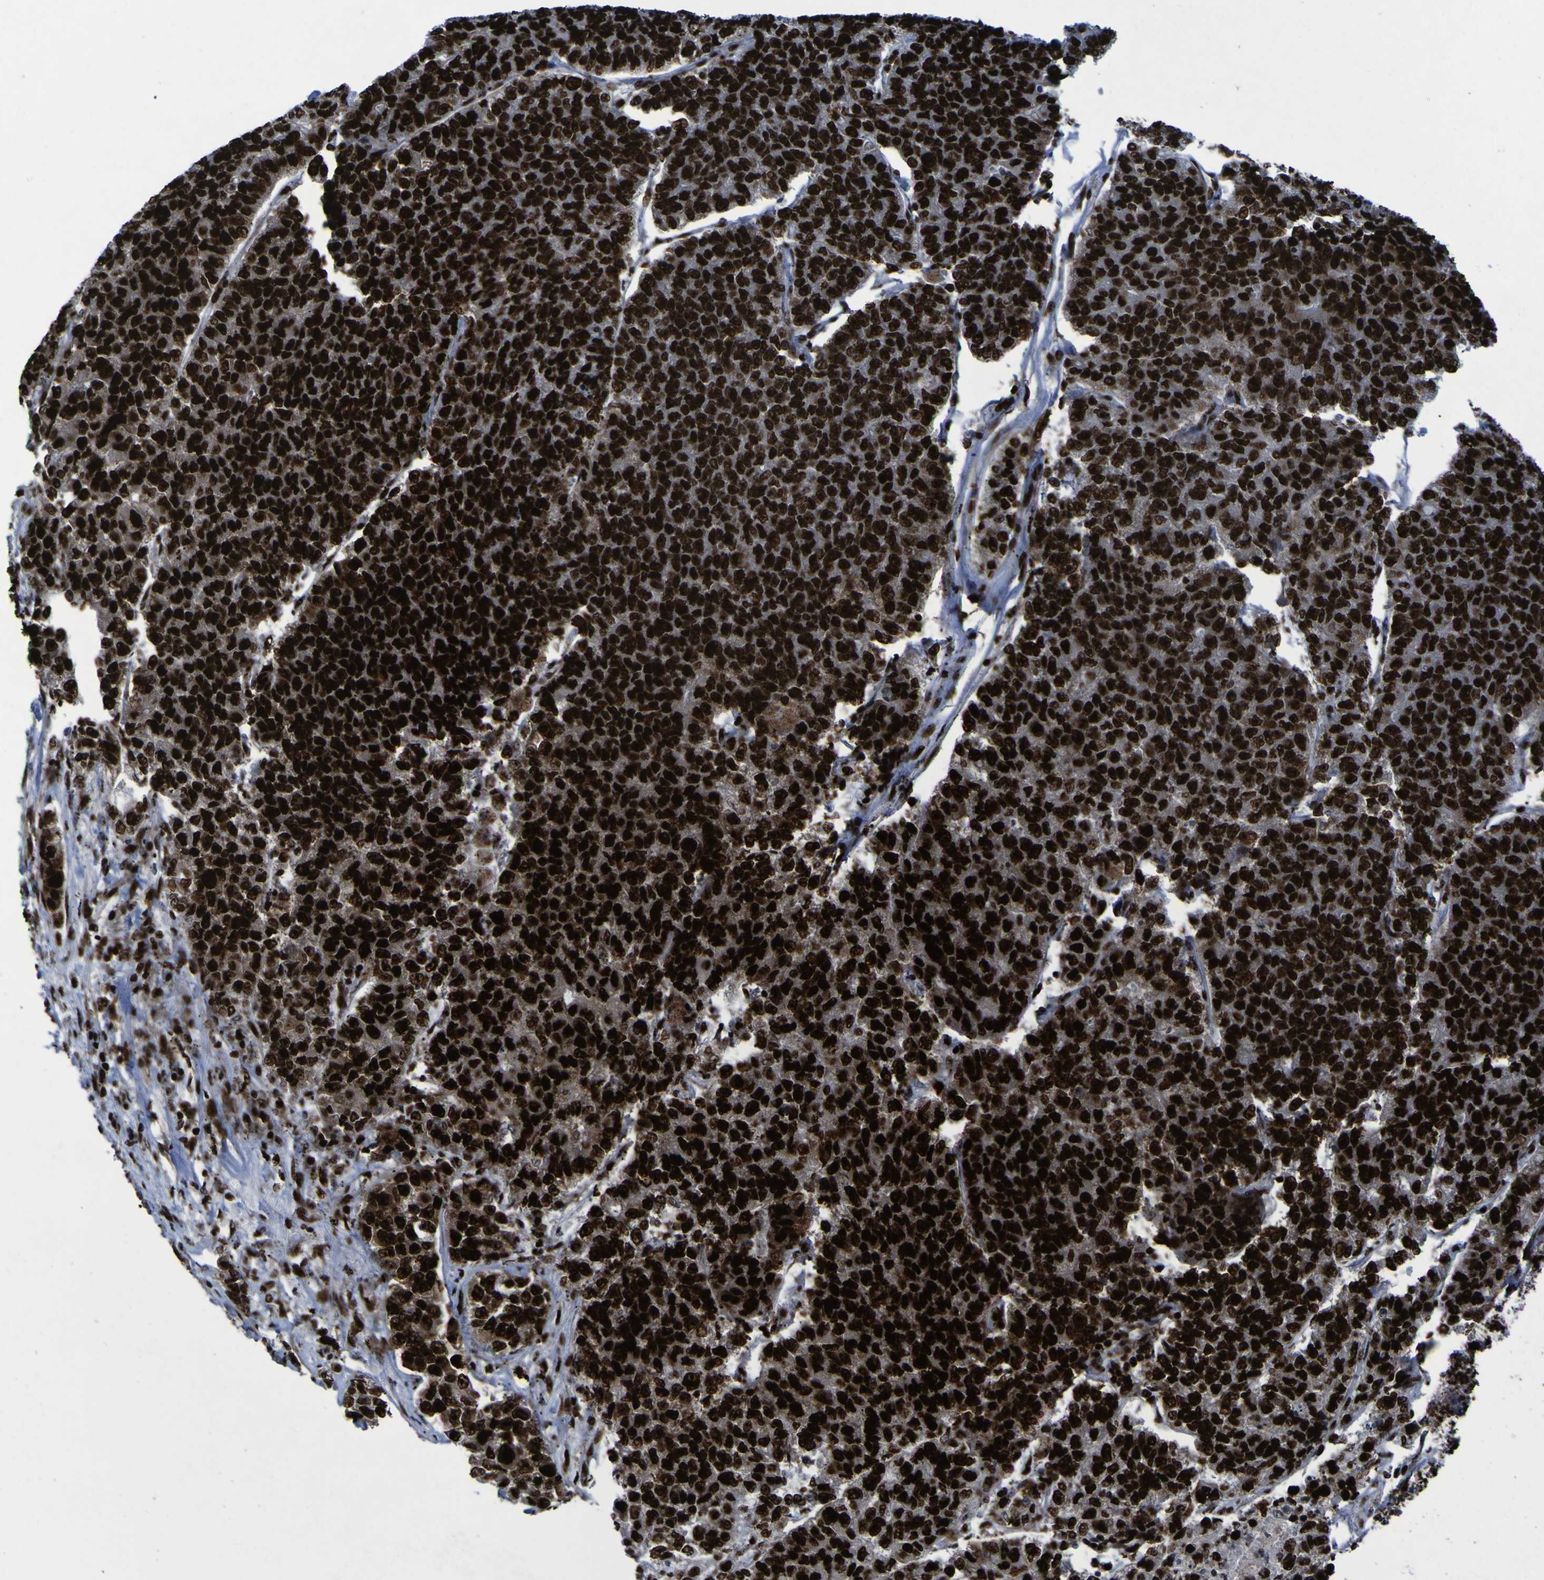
{"staining": {"intensity": "strong", "quantity": ">75%", "location": "nuclear"}, "tissue": "lung cancer", "cell_type": "Tumor cells", "image_type": "cancer", "snomed": [{"axis": "morphology", "description": "Adenocarcinoma, NOS"}, {"axis": "topography", "description": "Lung"}], "caption": "High-power microscopy captured an IHC photomicrograph of lung adenocarcinoma, revealing strong nuclear positivity in approximately >75% of tumor cells.", "gene": "NPM1", "patient": {"sex": "male", "age": 49}}